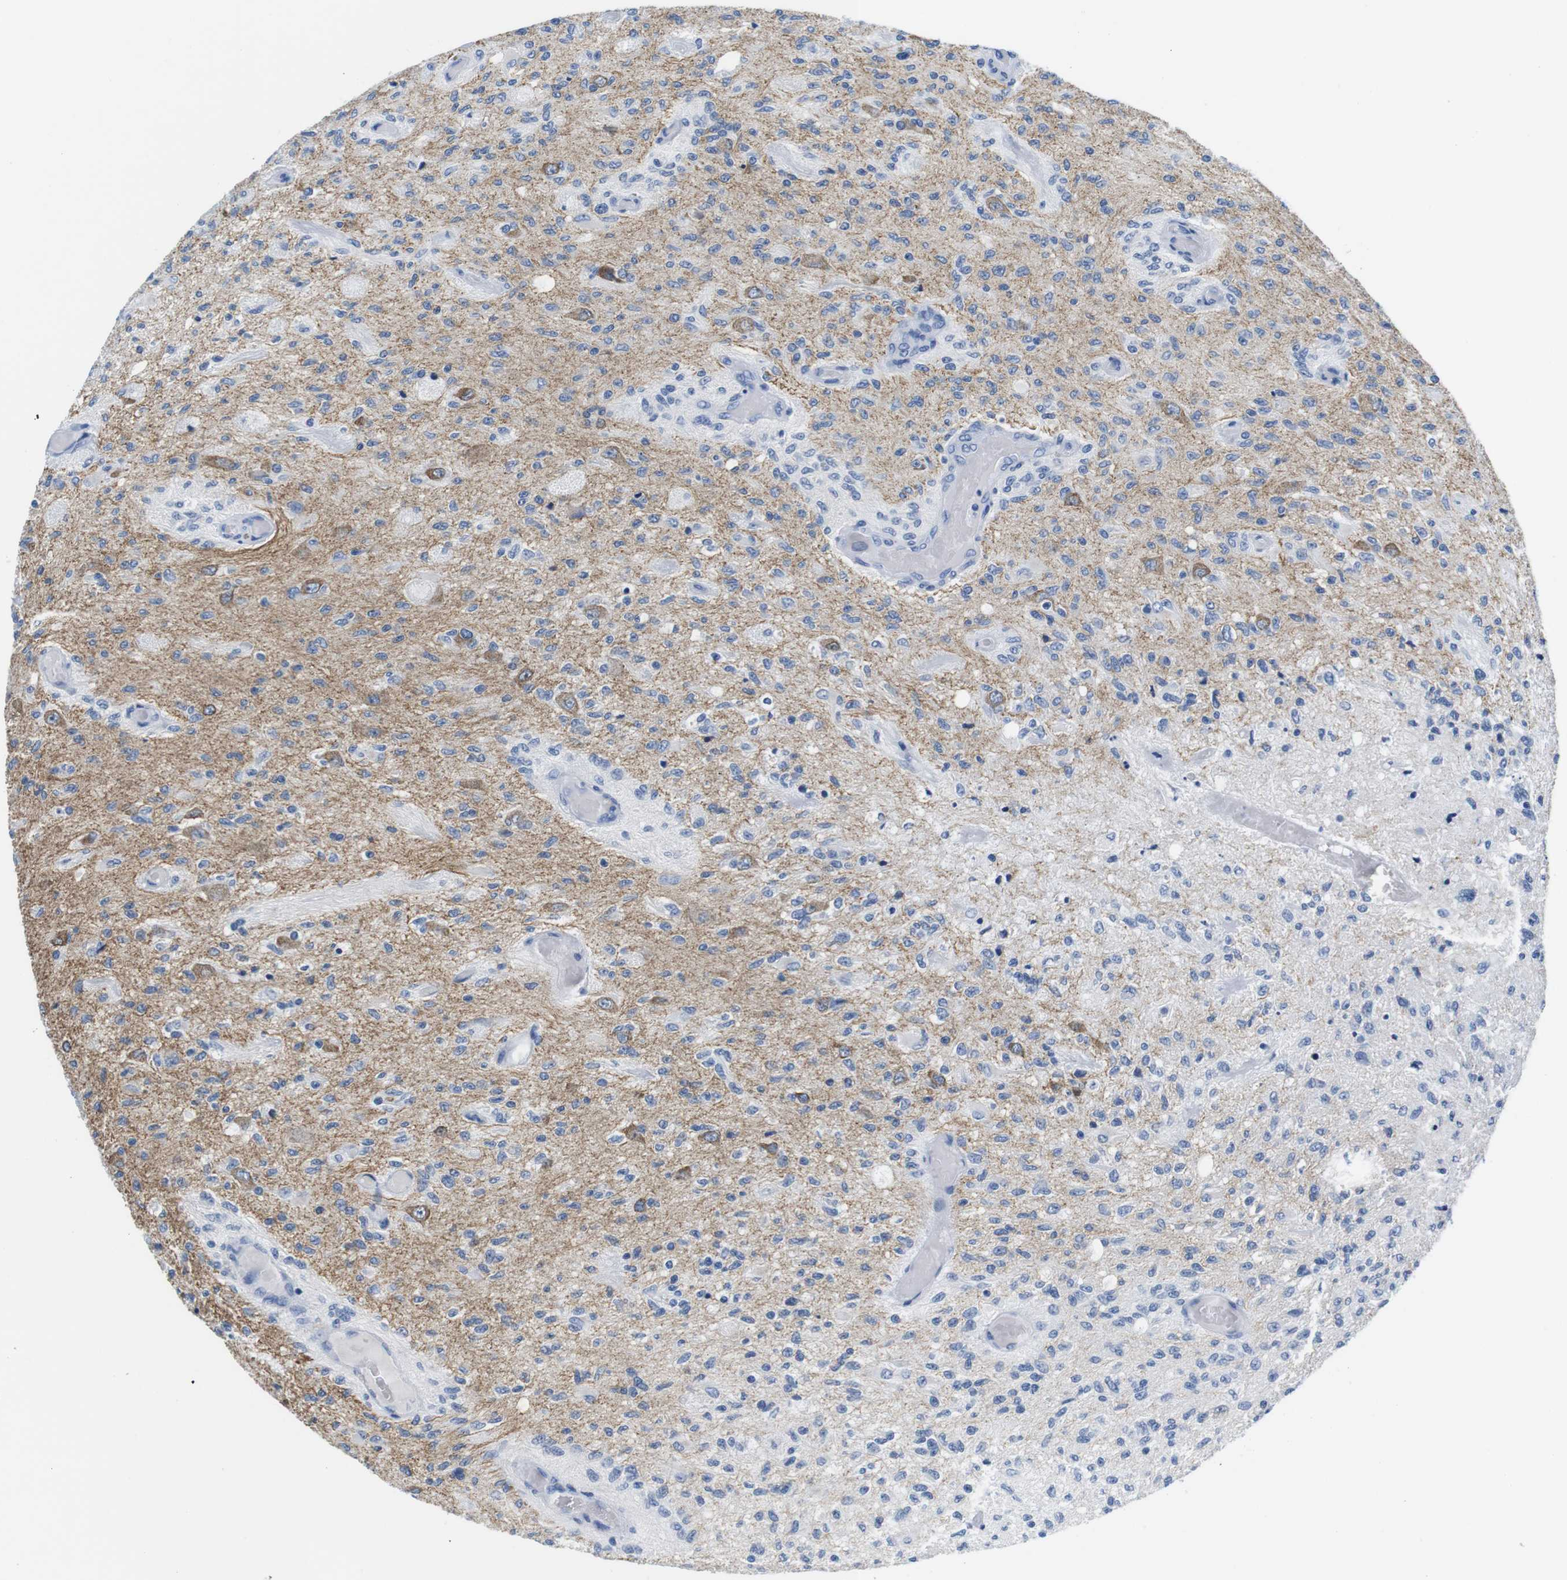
{"staining": {"intensity": "negative", "quantity": "none", "location": "none"}, "tissue": "glioma", "cell_type": "Tumor cells", "image_type": "cancer", "snomed": [{"axis": "morphology", "description": "Normal tissue, NOS"}, {"axis": "morphology", "description": "Glioma, malignant, High grade"}, {"axis": "topography", "description": "Cerebral cortex"}], "caption": "This image is of glioma stained with immunohistochemistry (IHC) to label a protein in brown with the nuclei are counter-stained blue. There is no staining in tumor cells. The staining was performed using DAB (3,3'-diaminobenzidine) to visualize the protein expression in brown, while the nuclei were stained in blue with hematoxylin (Magnification: 20x).", "gene": "MAP6", "patient": {"sex": "male", "age": 77}}